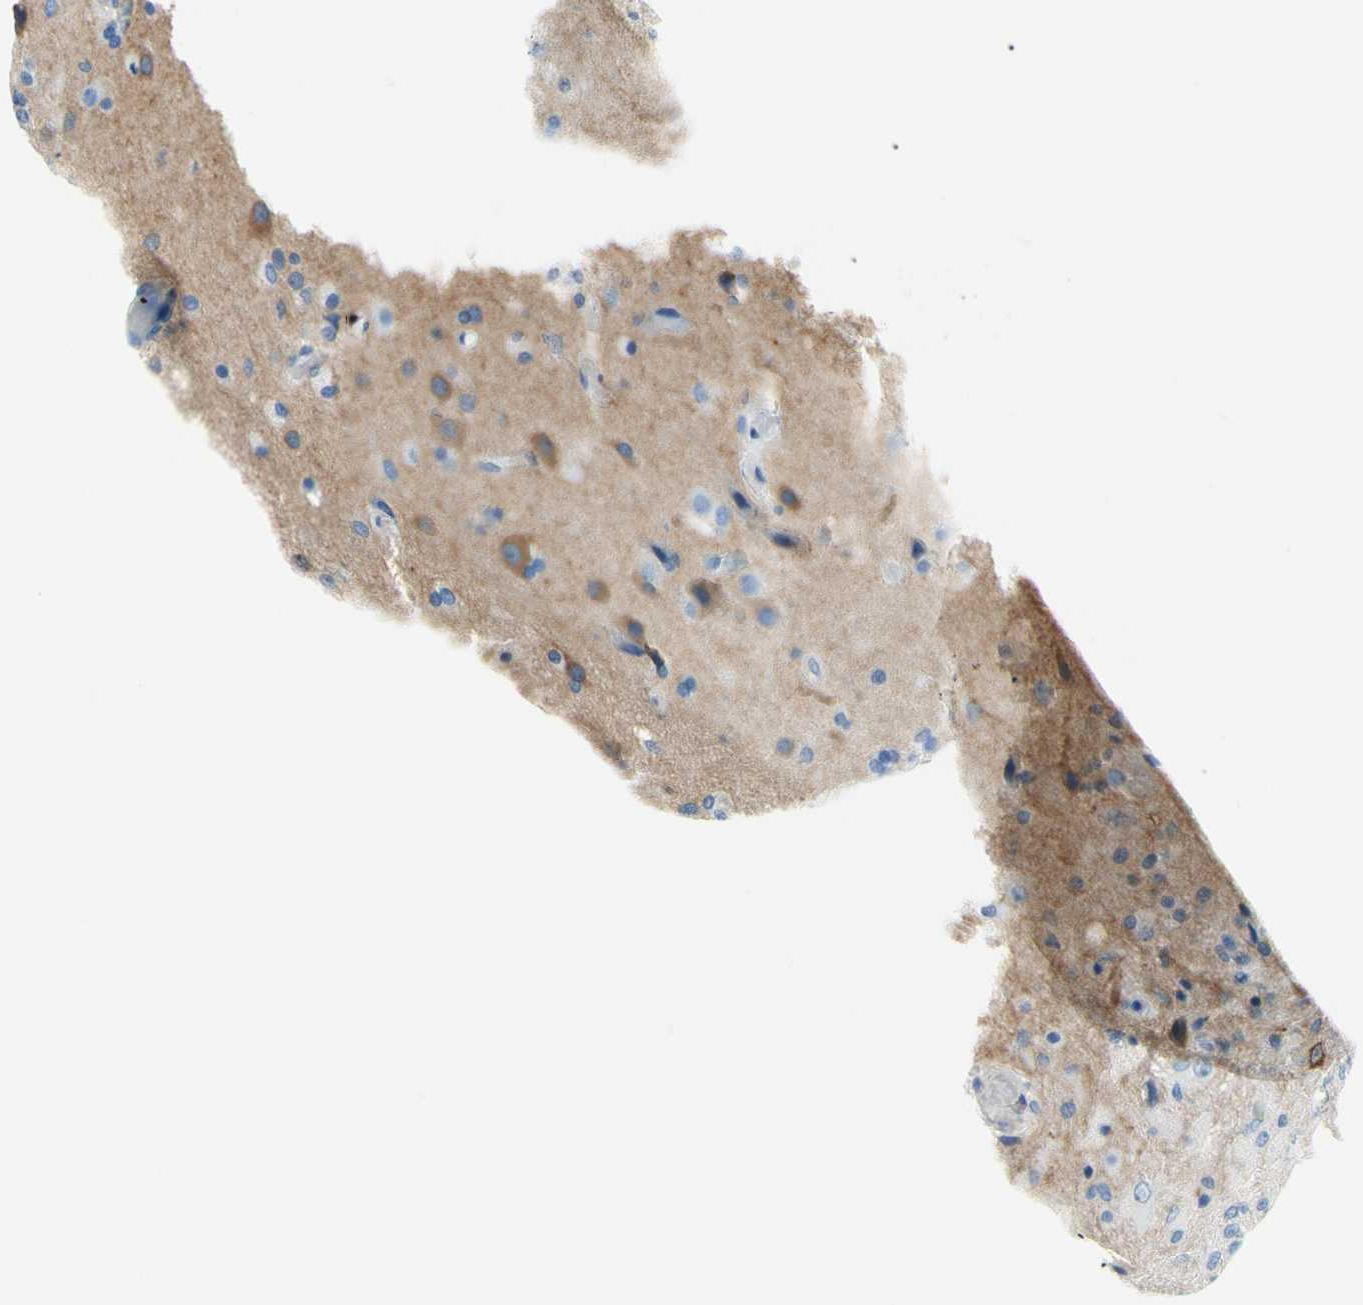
{"staining": {"intensity": "moderate", "quantity": "<25%", "location": "cytoplasmic/membranous"}, "tissue": "glioma", "cell_type": "Tumor cells", "image_type": "cancer", "snomed": [{"axis": "morphology", "description": "Normal tissue, NOS"}, {"axis": "morphology", "description": "Glioma, malignant, High grade"}, {"axis": "topography", "description": "Cerebral cortex"}], "caption": "IHC of glioma shows low levels of moderate cytoplasmic/membranous positivity in about <25% of tumor cells.", "gene": "HPCA", "patient": {"sex": "male", "age": 77}}